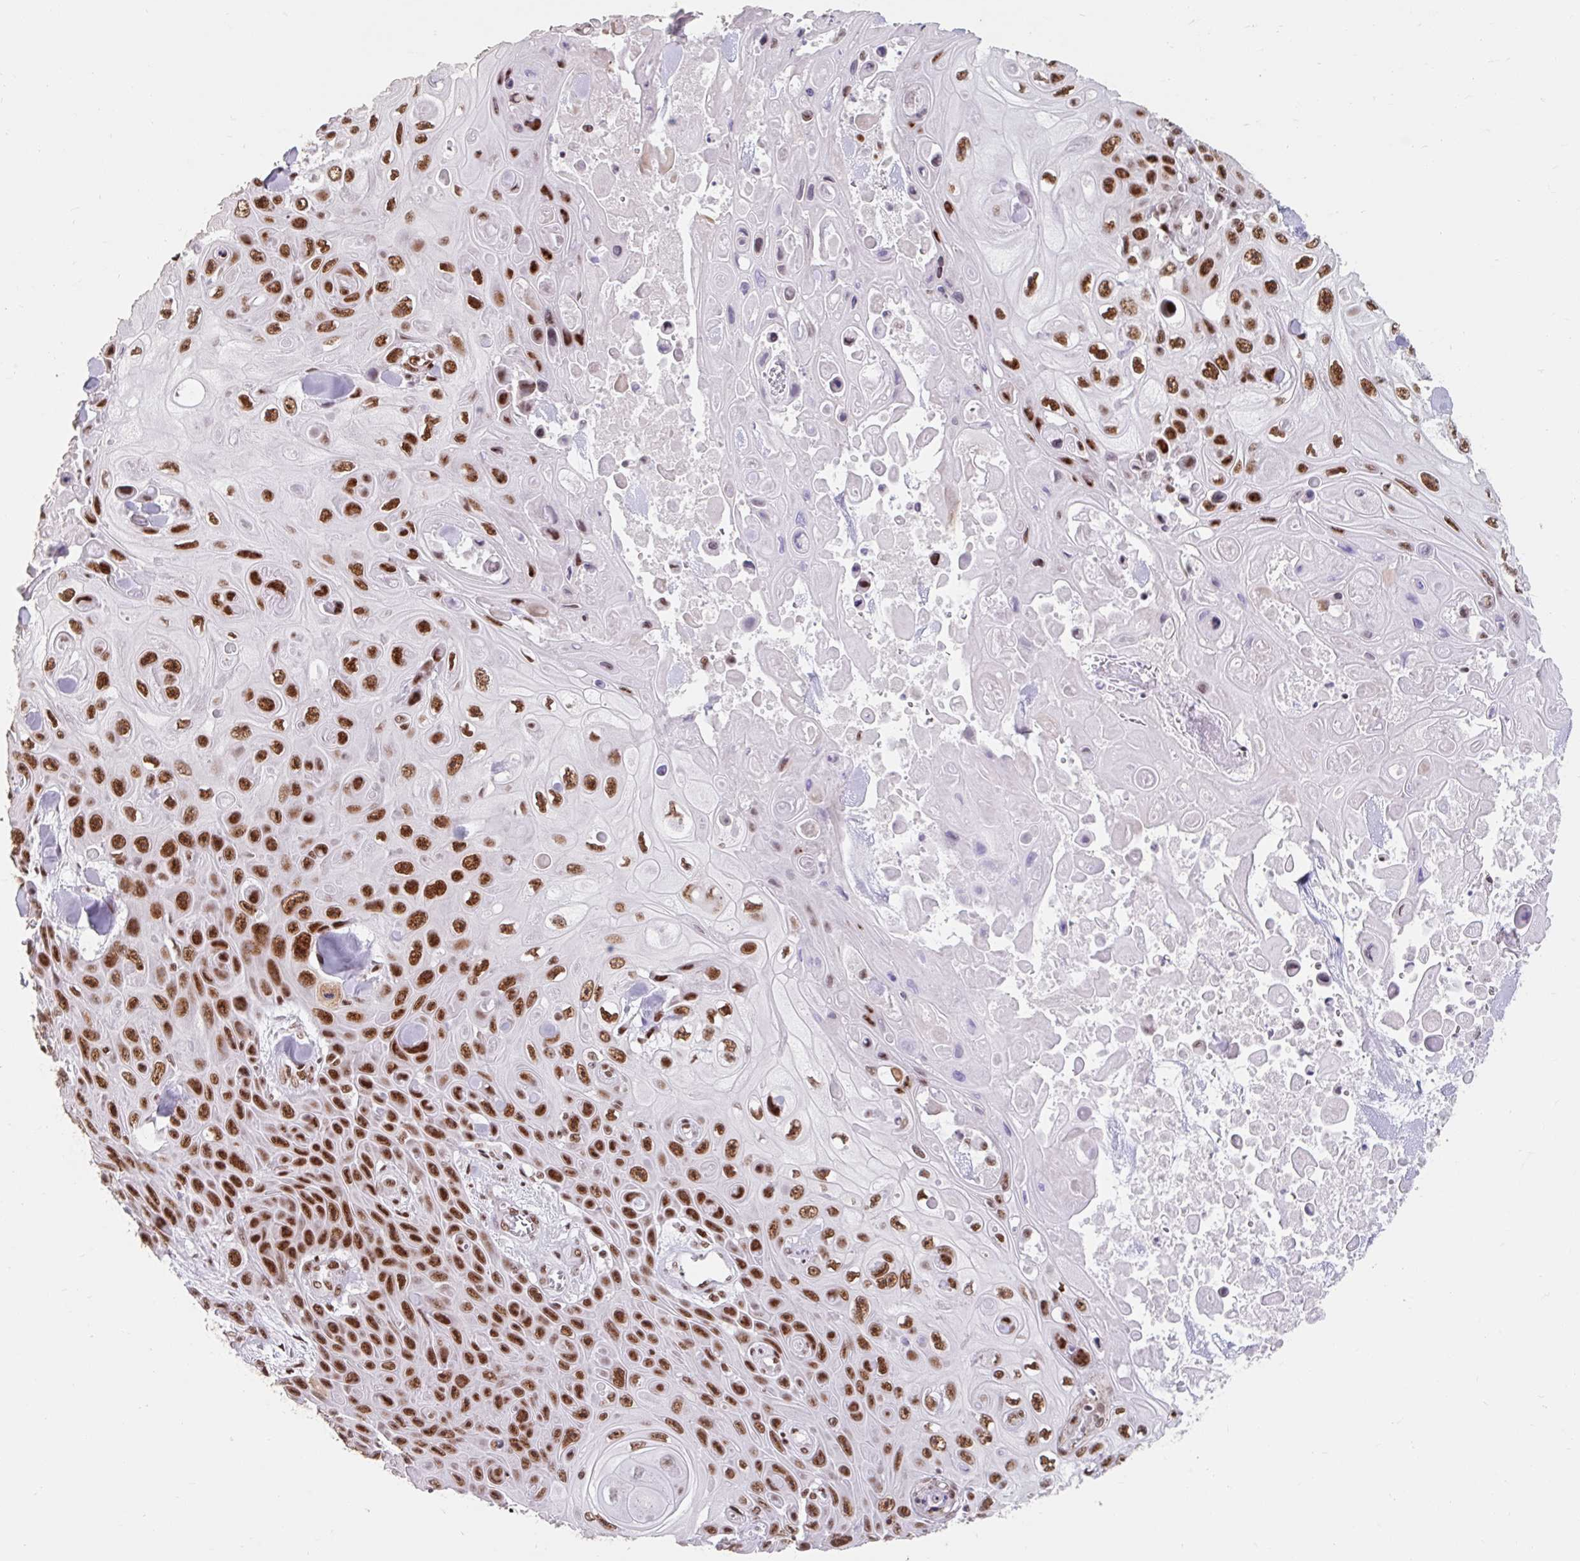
{"staining": {"intensity": "strong", "quantity": ">75%", "location": "nuclear"}, "tissue": "skin cancer", "cell_type": "Tumor cells", "image_type": "cancer", "snomed": [{"axis": "morphology", "description": "Squamous cell carcinoma, NOS"}, {"axis": "topography", "description": "Skin"}], "caption": "This is an image of immunohistochemistry (IHC) staining of skin cancer (squamous cell carcinoma), which shows strong positivity in the nuclear of tumor cells.", "gene": "SRSF10", "patient": {"sex": "male", "age": 82}}